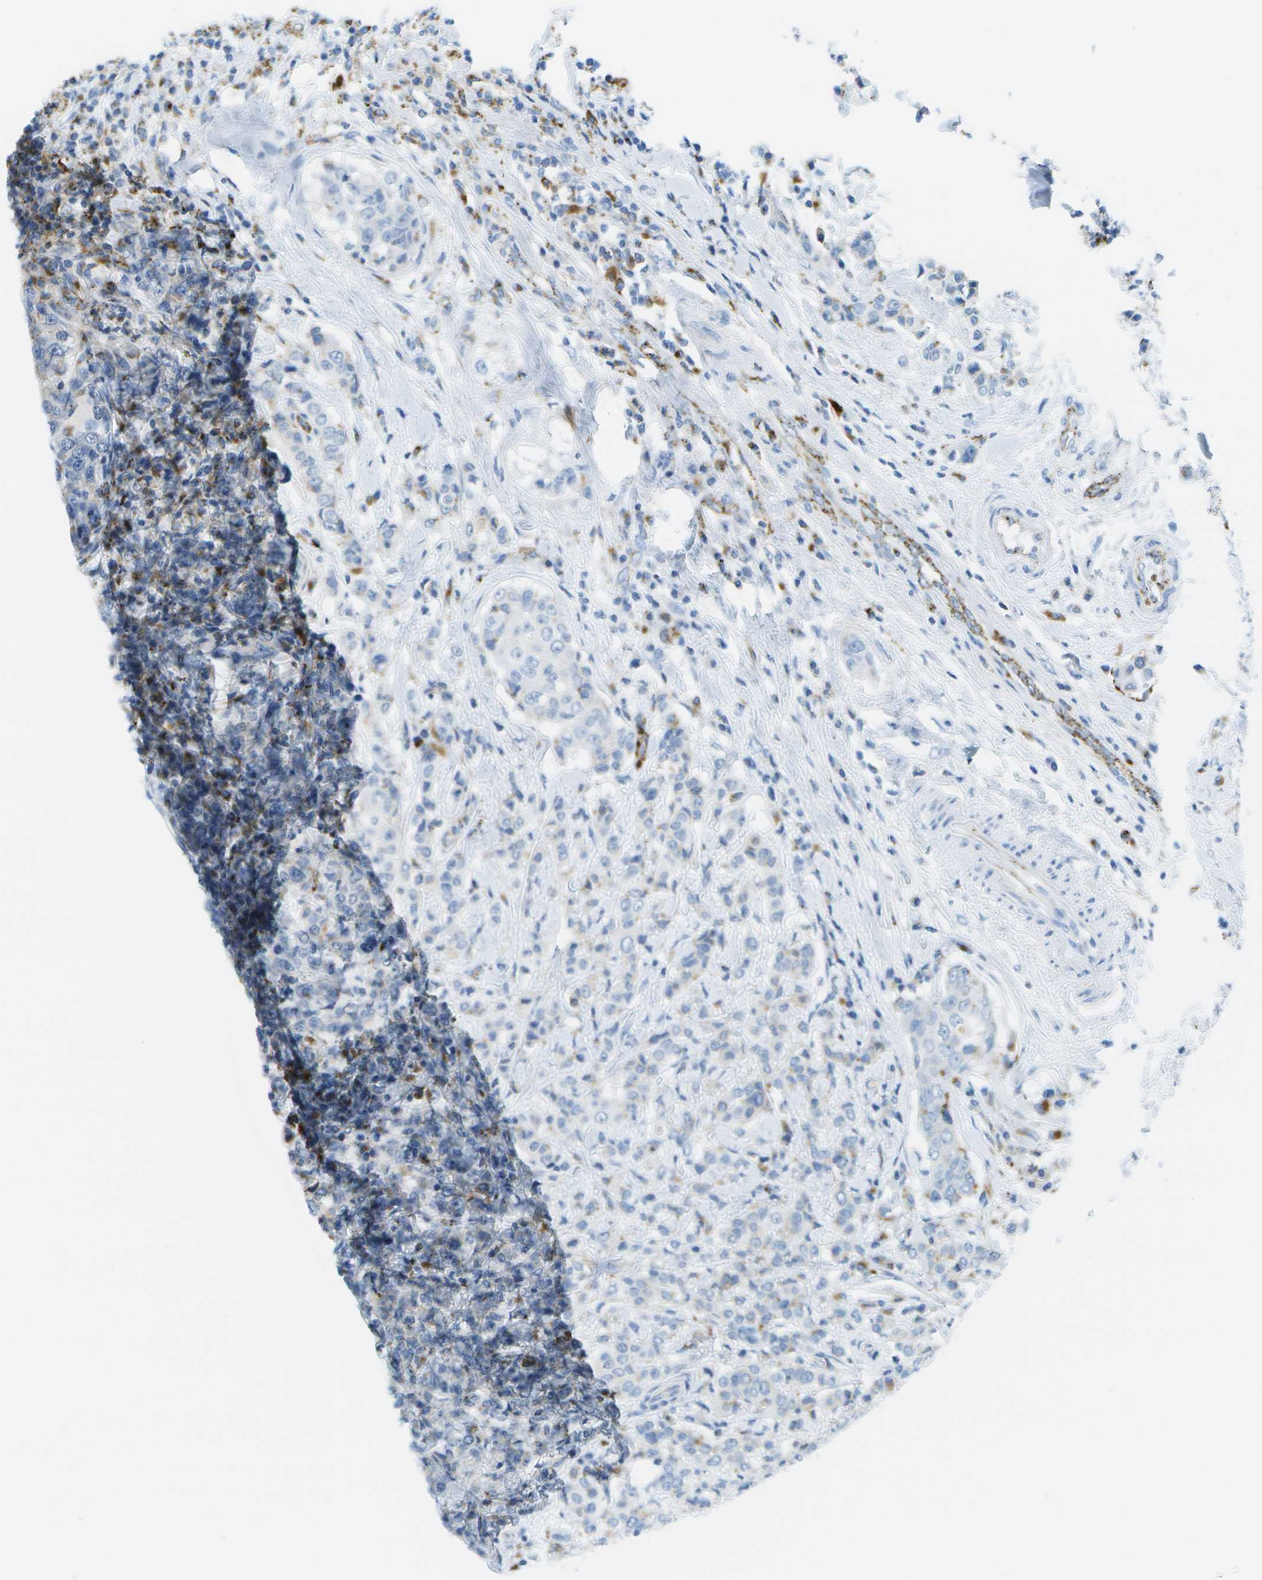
{"staining": {"intensity": "negative", "quantity": "none", "location": "none"}, "tissue": "breast cancer", "cell_type": "Tumor cells", "image_type": "cancer", "snomed": [{"axis": "morphology", "description": "Duct carcinoma"}, {"axis": "topography", "description": "Breast"}], "caption": "Protein analysis of invasive ductal carcinoma (breast) displays no significant staining in tumor cells.", "gene": "PRCP", "patient": {"sex": "female", "age": 27}}